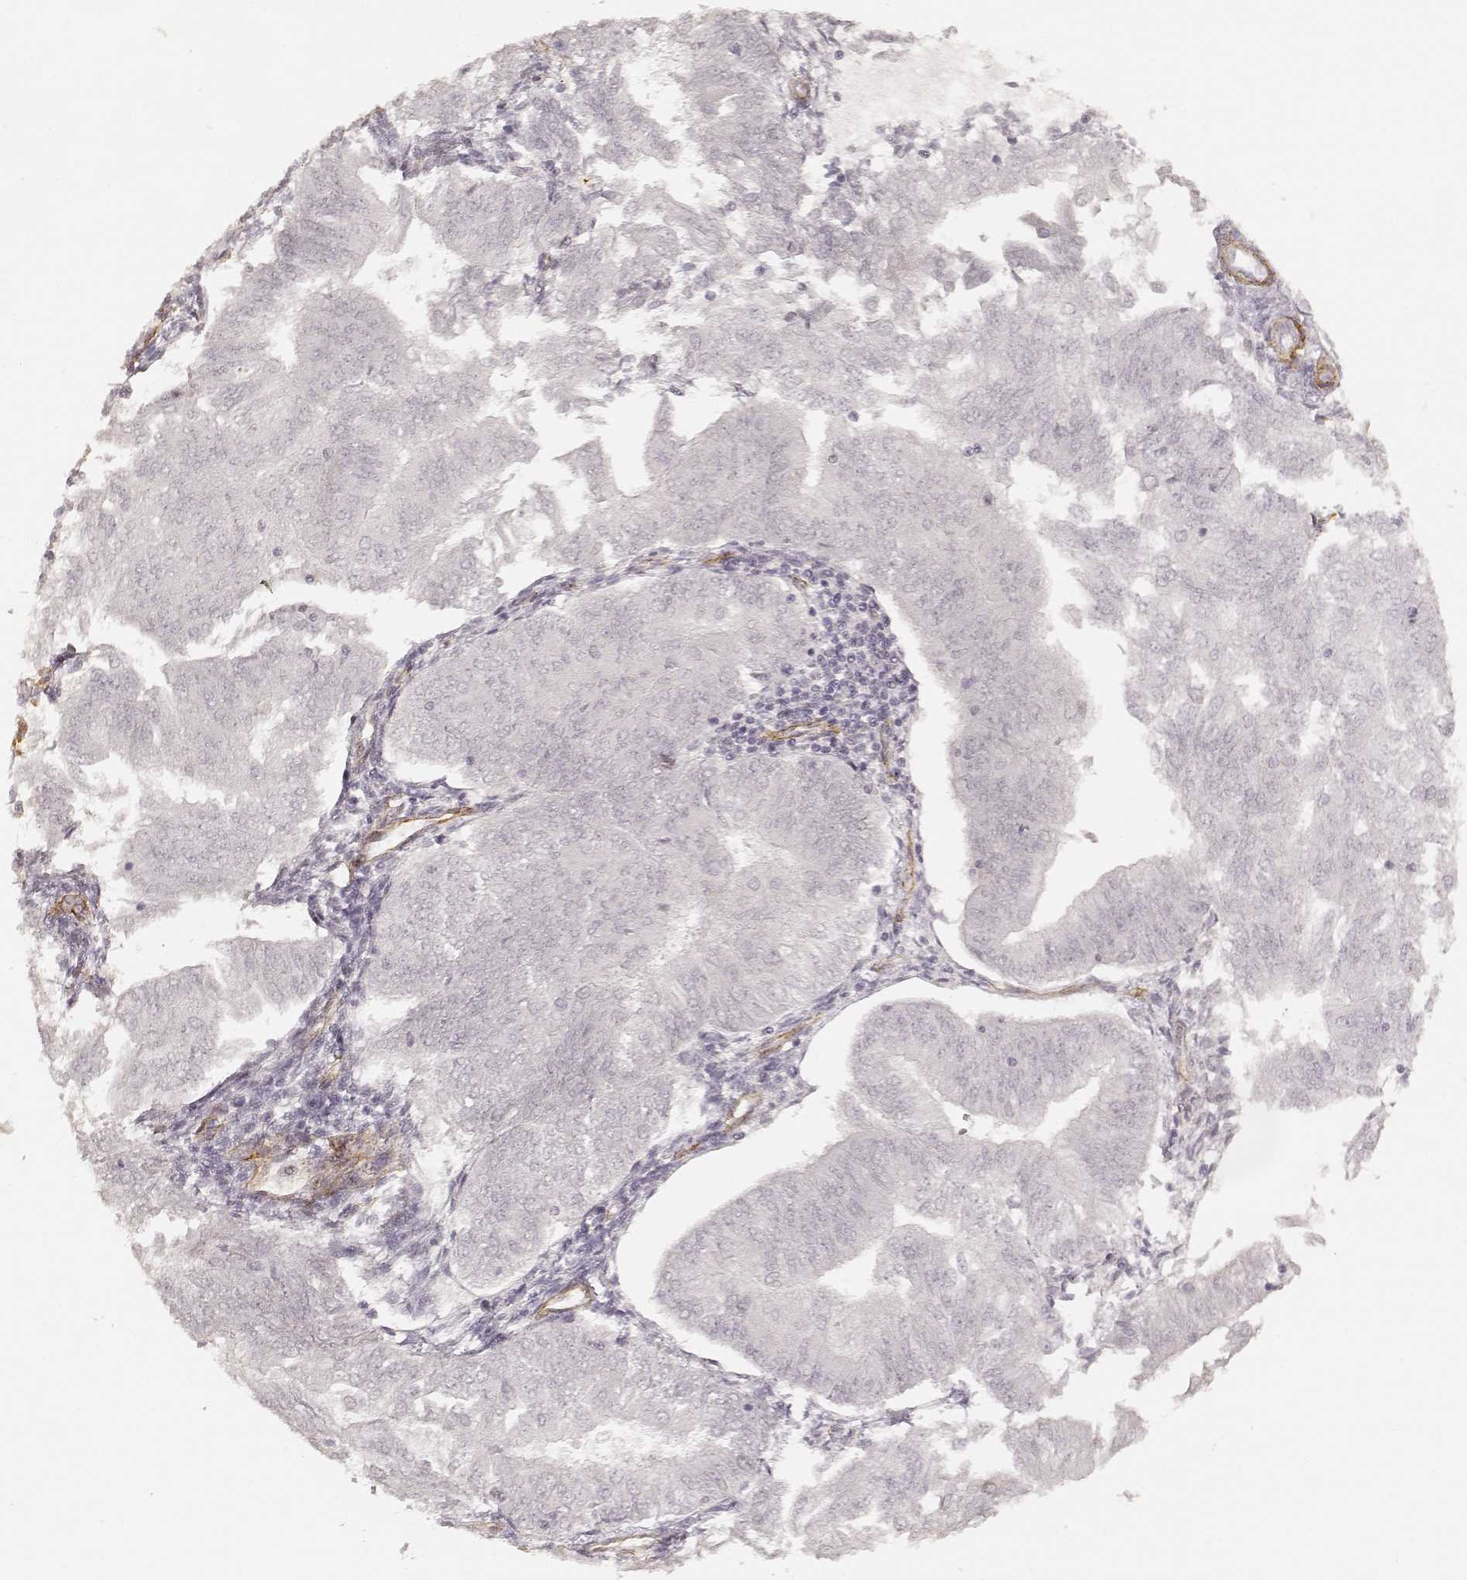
{"staining": {"intensity": "negative", "quantity": "none", "location": "none"}, "tissue": "endometrial cancer", "cell_type": "Tumor cells", "image_type": "cancer", "snomed": [{"axis": "morphology", "description": "Adenocarcinoma, NOS"}, {"axis": "topography", "description": "Endometrium"}], "caption": "High power microscopy micrograph of an IHC photomicrograph of endometrial cancer (adenocarcinoma), revealing no significant expression in tumor cells.", "gene": "LAMA4", "patient": {"sex": "female", "age": 53}}